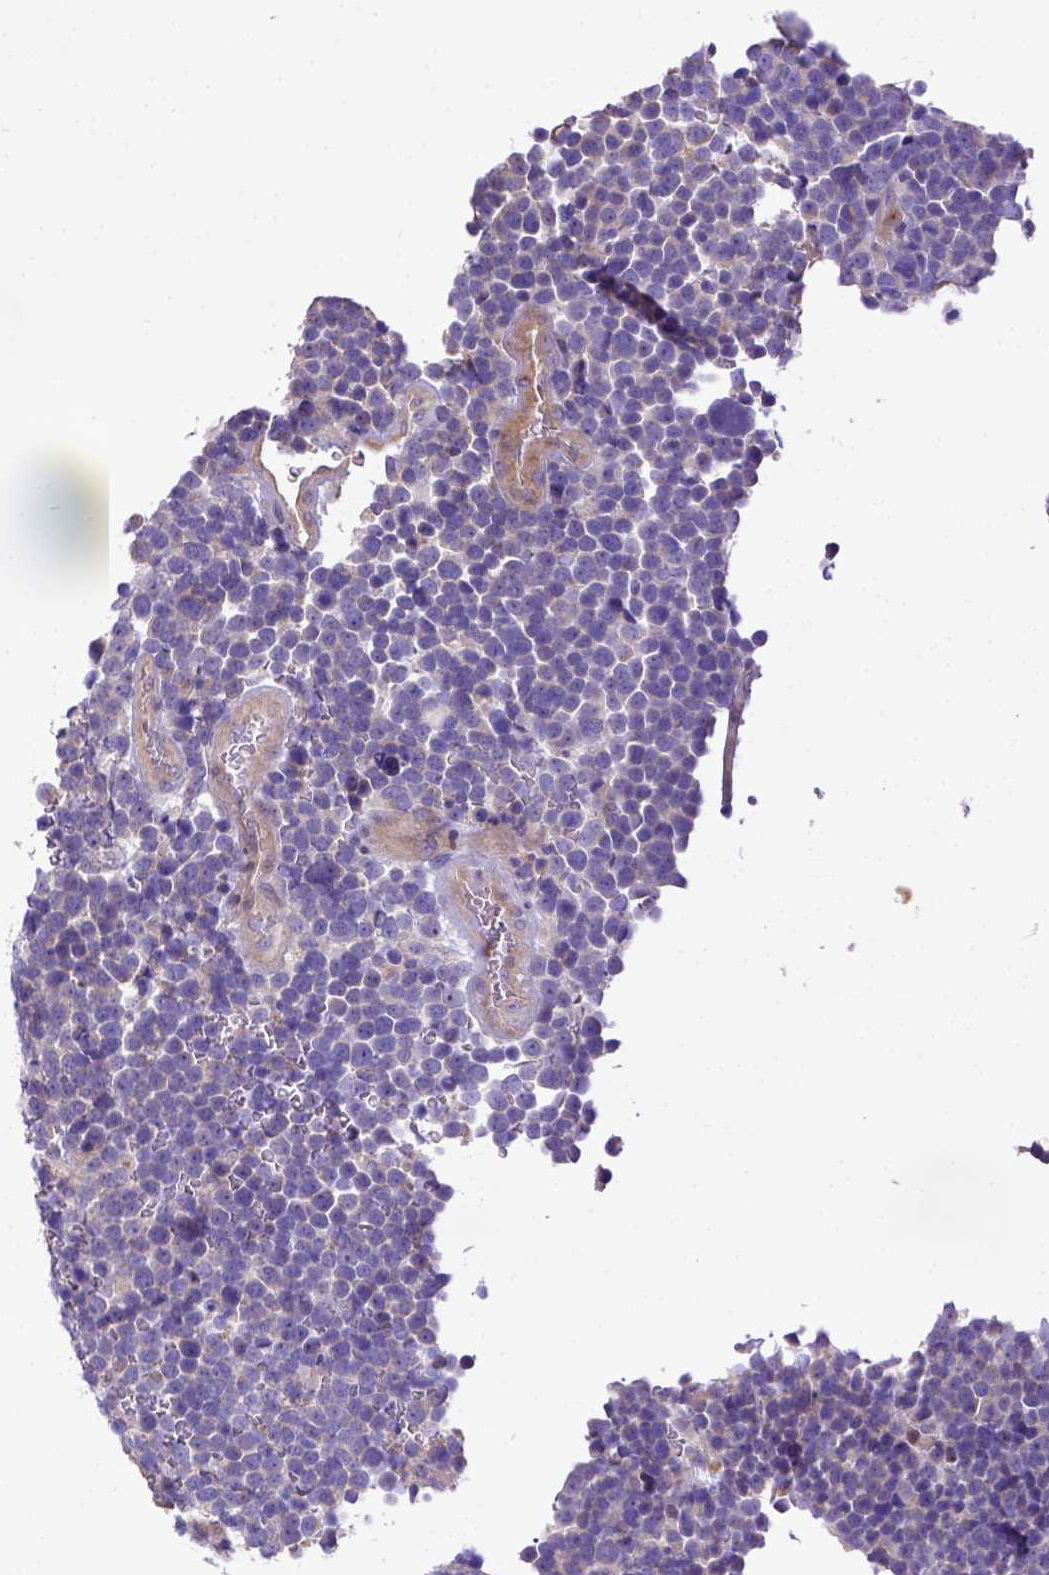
{"staining": {"intensity": "negative", "quantity": "none", "location": "none"}, "tissue": "glioma", "cell_type": "Tumor cells", "image_type": "cancer", "snomed": [{"axis": "morphology", "description": "Glioma, malignant, High grade"}, {"axis": "topography", "description": "Brain"}], "caption": "DAB immunohistochemical staining of human high-grade glioma (malignant) exhibits no significant staining in tumor cells.", "gene": "CD40", "patient": {"sex": "male", "age": 33}}